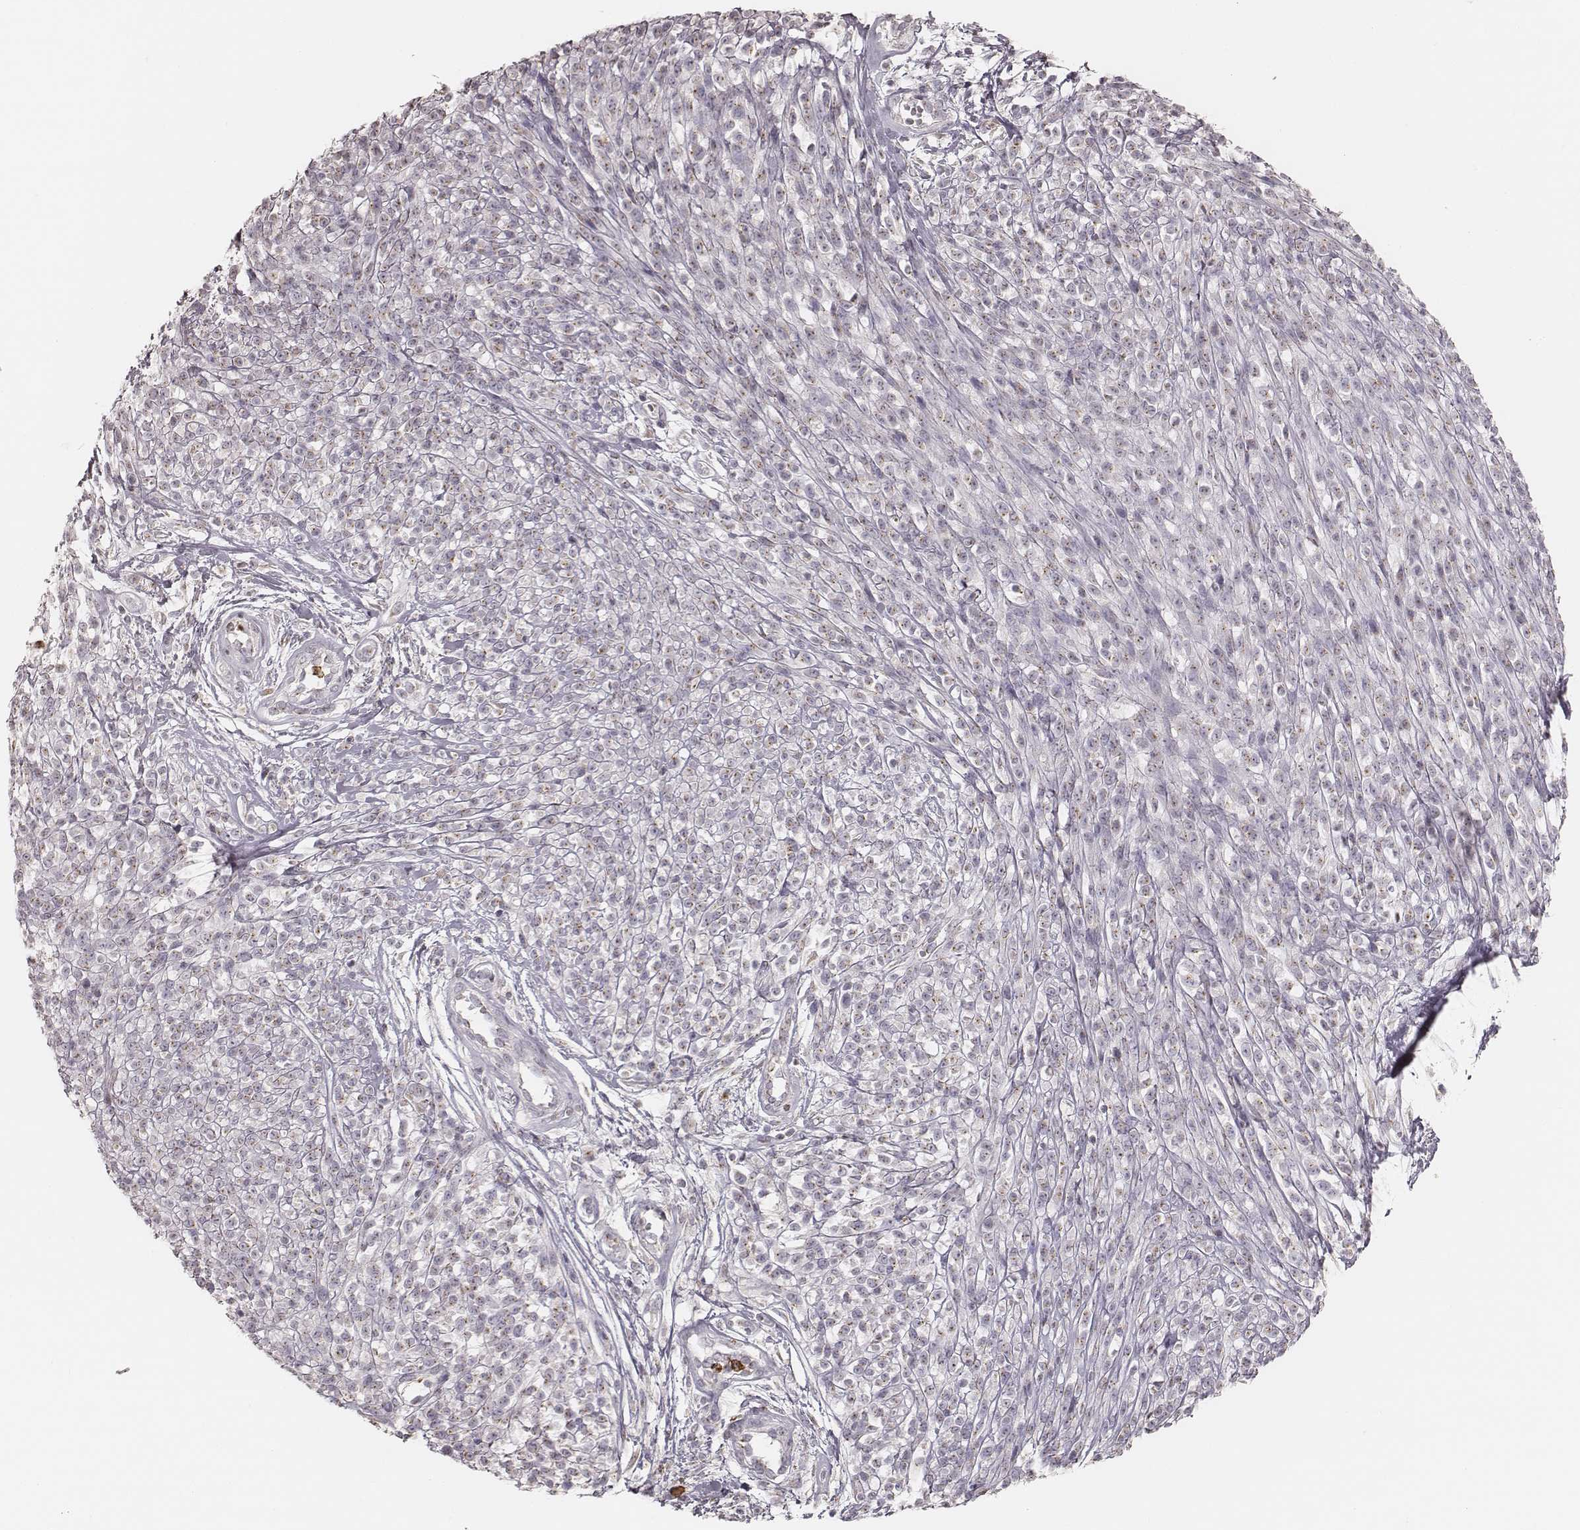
{"staining": {"intensity": "moderate", "quantity": "<25%", "location": "cytoplasmic/membranous"}, "tissue": "melanoma", "cell_type": "Tumor cells", "image_type": "cancer", "snomed": [{"axis": "morphology", "description": "Malignant melanoma, NOS"}, {"axis": "topography", "description": "Skin"}, {"axis": "topography", "description": "Skin of trunk"}], "caption": "The image exhibits staining of malignant melanoma, revealing moderate cytoplasmic/membranous protein staining (brown color) within tumor cells.", "gene": "ABCA7", "patient": {"sex": "male", "age": 74}}